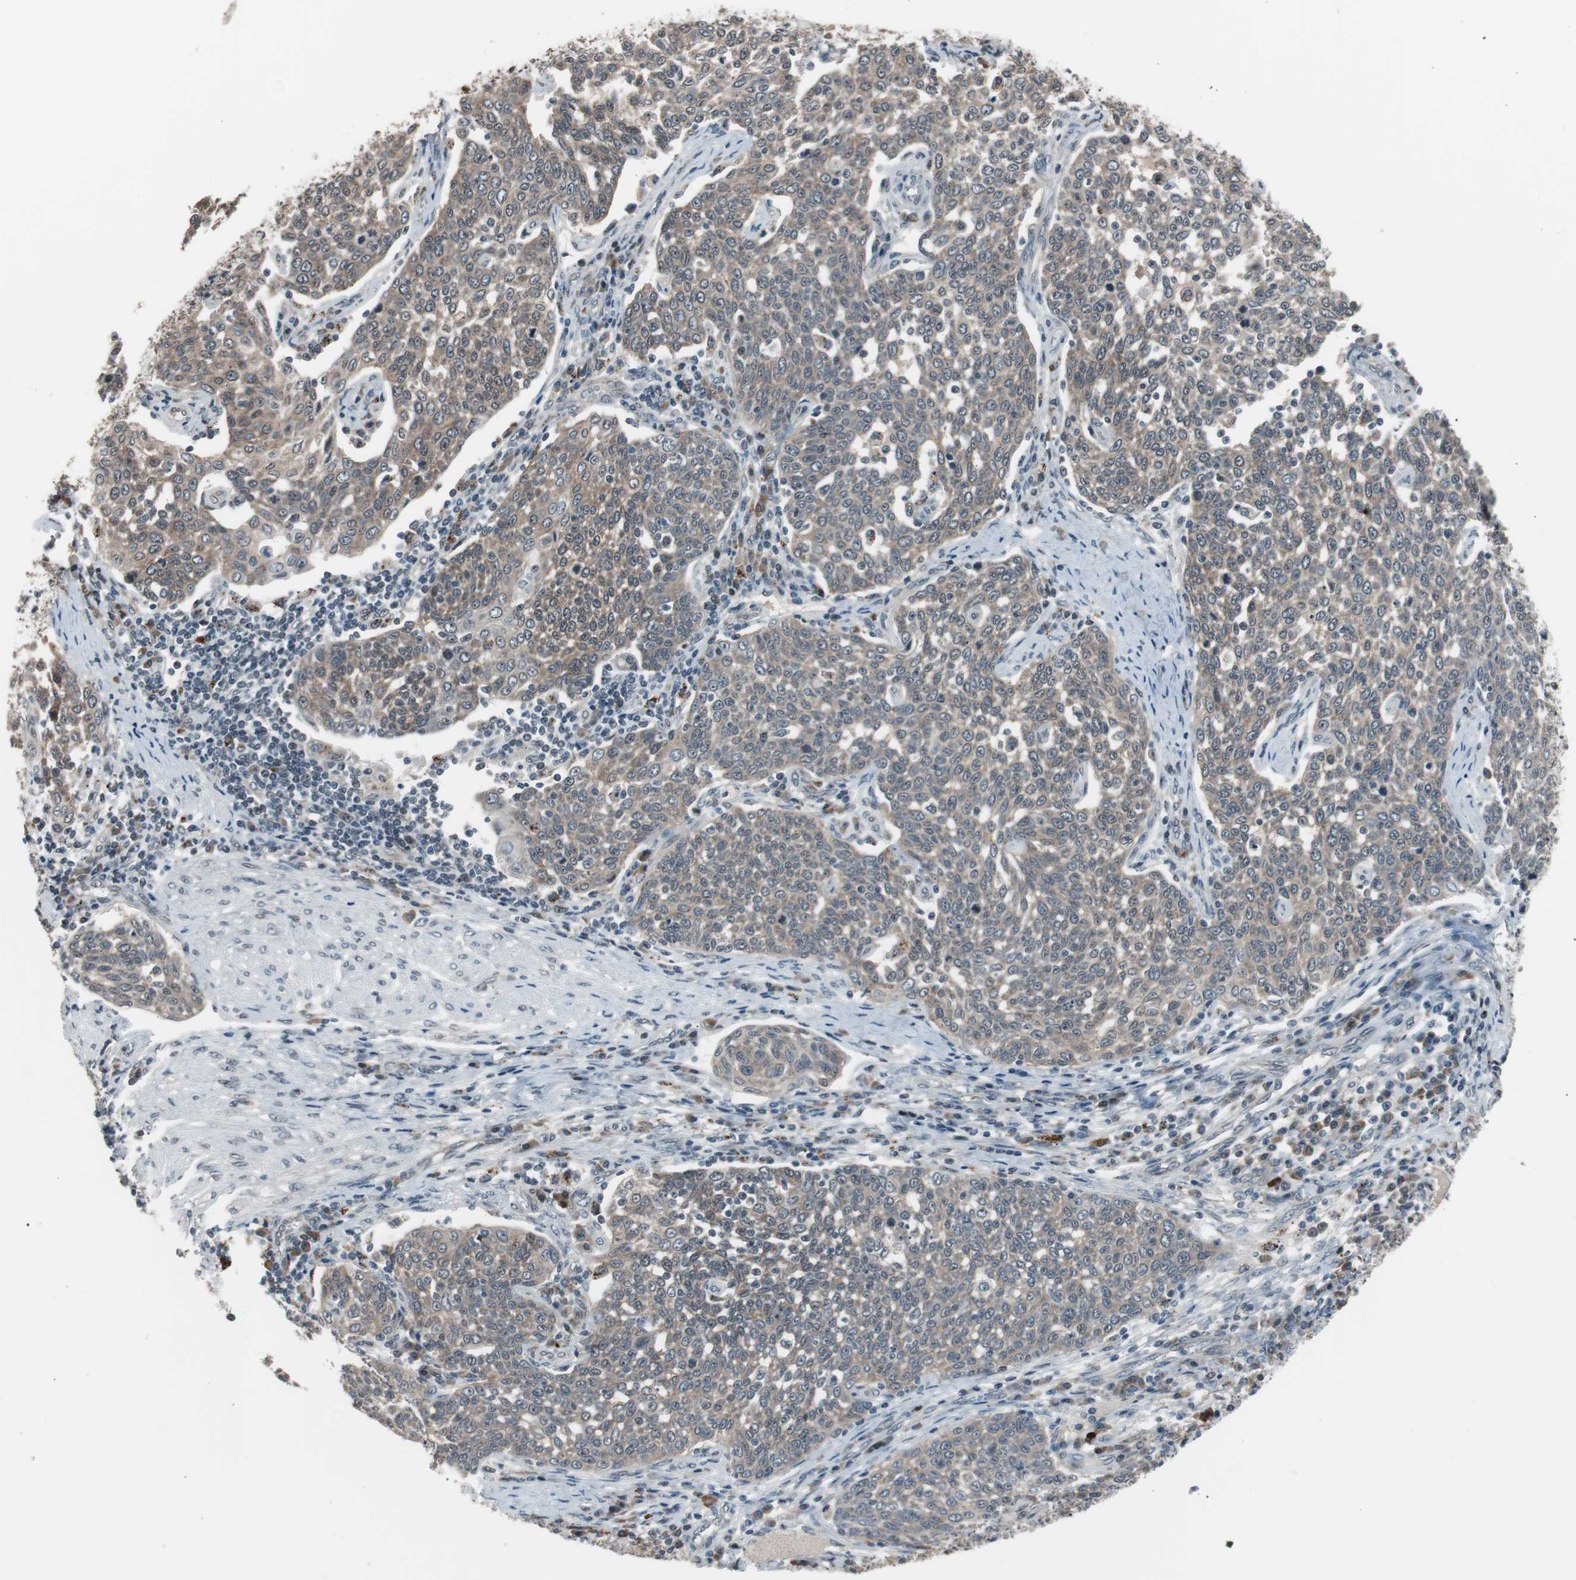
{"staining": {"intensity": "weak", "quantity": ">75%", "location": "cytoplasmic/membranous"}, "tissue": "cervical cancer", "cell_type": "Tumor cells", "image_type": "cancer", "snomed": [{"axis": "morphology", "description": "Squamous cell carcinoma, NOS"}, {"axis": "topography", "description": "Cervix"}], "caption": "IHC (DAB (3,3'-diaminobenzidine)) staining of cervical squamous cell carcinoma reveals weak cytoplasmic/membranous protein expression in approximately >75% of tumor cells.", "gene": "BOLA1", "patient": {"sex": "female", "age": 34}}